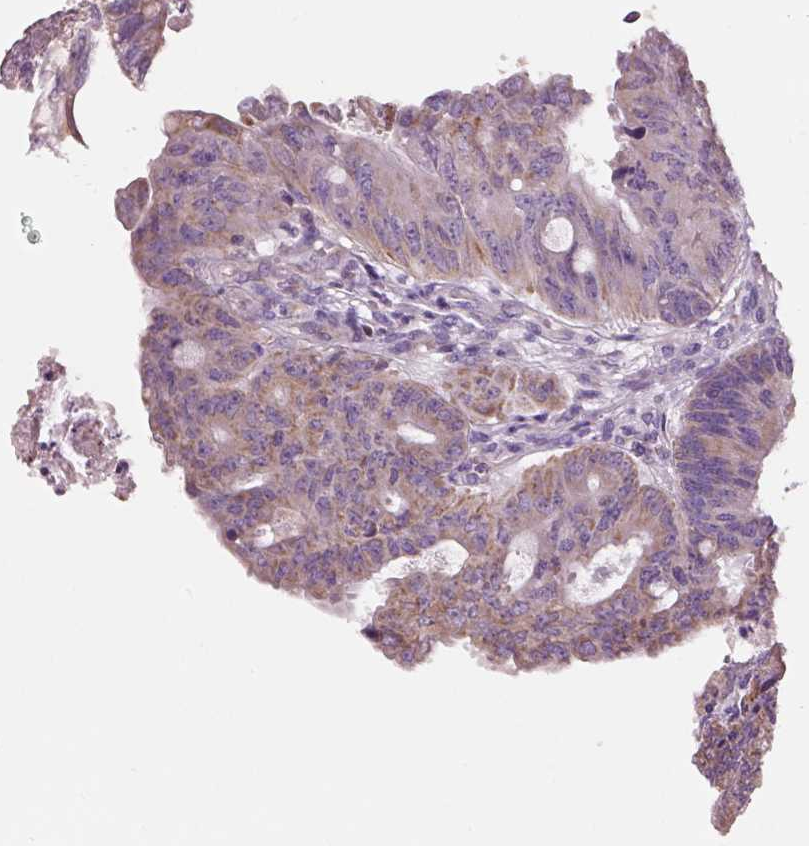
{"staining": {"intensity": "moderate", "quantity": "25%-75%", "location": "cytoplasmic/membranous"}, "tissue": "colorectal cancer", "cell_type": "Tumor cells", "image_type": "cancer", "snomed": [{"axis": "morphology", "description": "Adenocarcinoma, NOS"}, {"axis": "topography", "description": "Colon"}], "caption": "Human adenocarcinoma (colorectal) stained with a brown dye demonstrates moderate cytoplasmic/membranous positive expression in about 25%-75% of tumor cells.", "gene": "IFT52", "patient": {"sex": "female", "age": 70}}